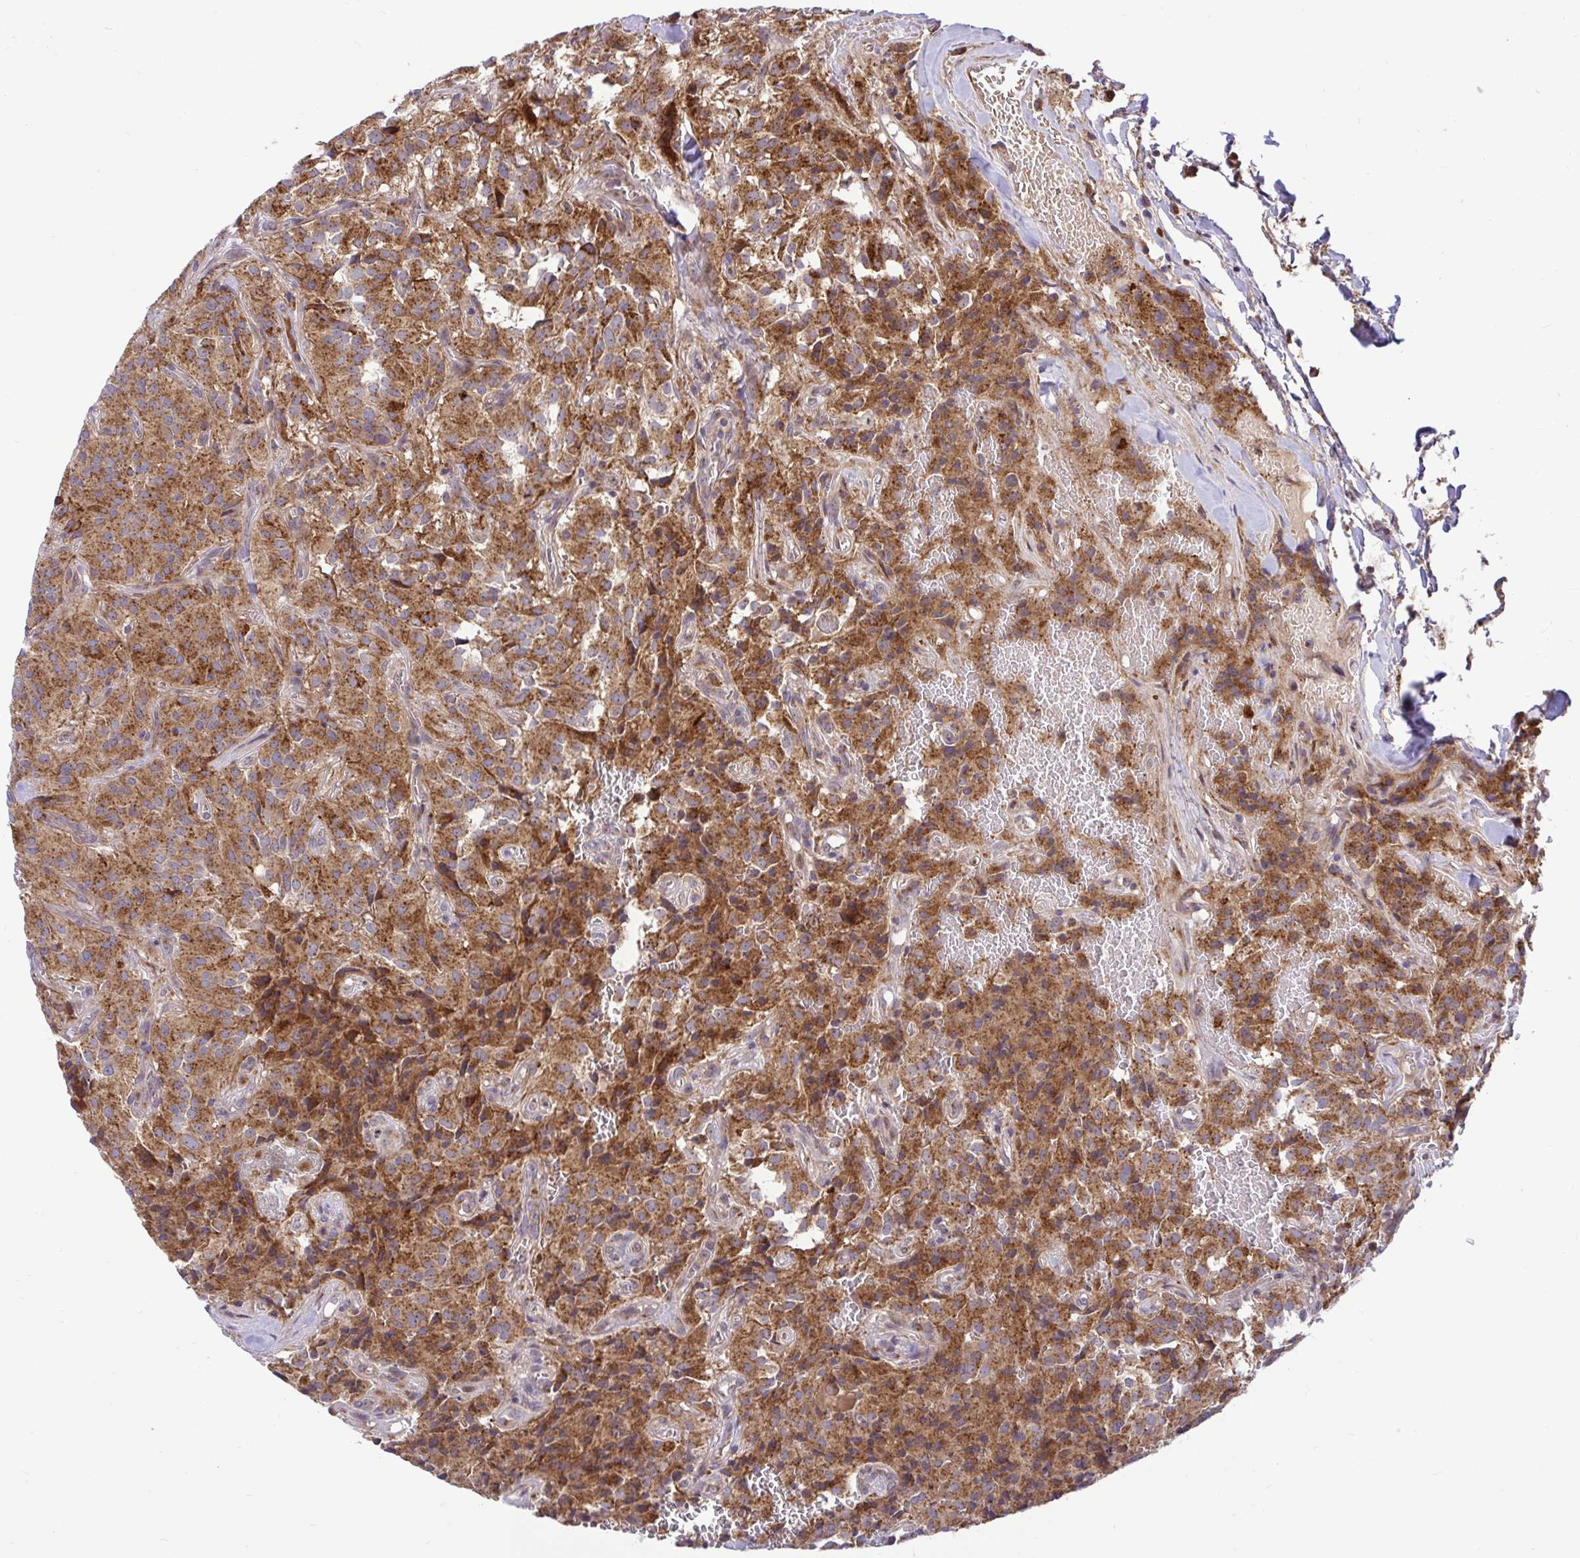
{"staining": {"intensity": "strong", "quantity": ">75%", "location": "cytoplasmic/membranous"}, "tissue": "glioma", "cell_type": "Tumor cells", "image_type": "cancer", "snomed": [{"axis": "morphology", "description": "Glioma, malignant, Low grade"}, {"axis": "topography", "description": "Brain"}], "caption": "The immunohistochemical stain highlights strong cytoplasmic/membranous positivity in tumor cells of glioma tissue. The staining was performed using DAB (3,3'-diaminobenzidine), with brown indicating positive protein expression. Nuclei are stained blue with hematoxylin.", "gene": "VTI1B", "patient": {"sex": "male", "age": 42}}